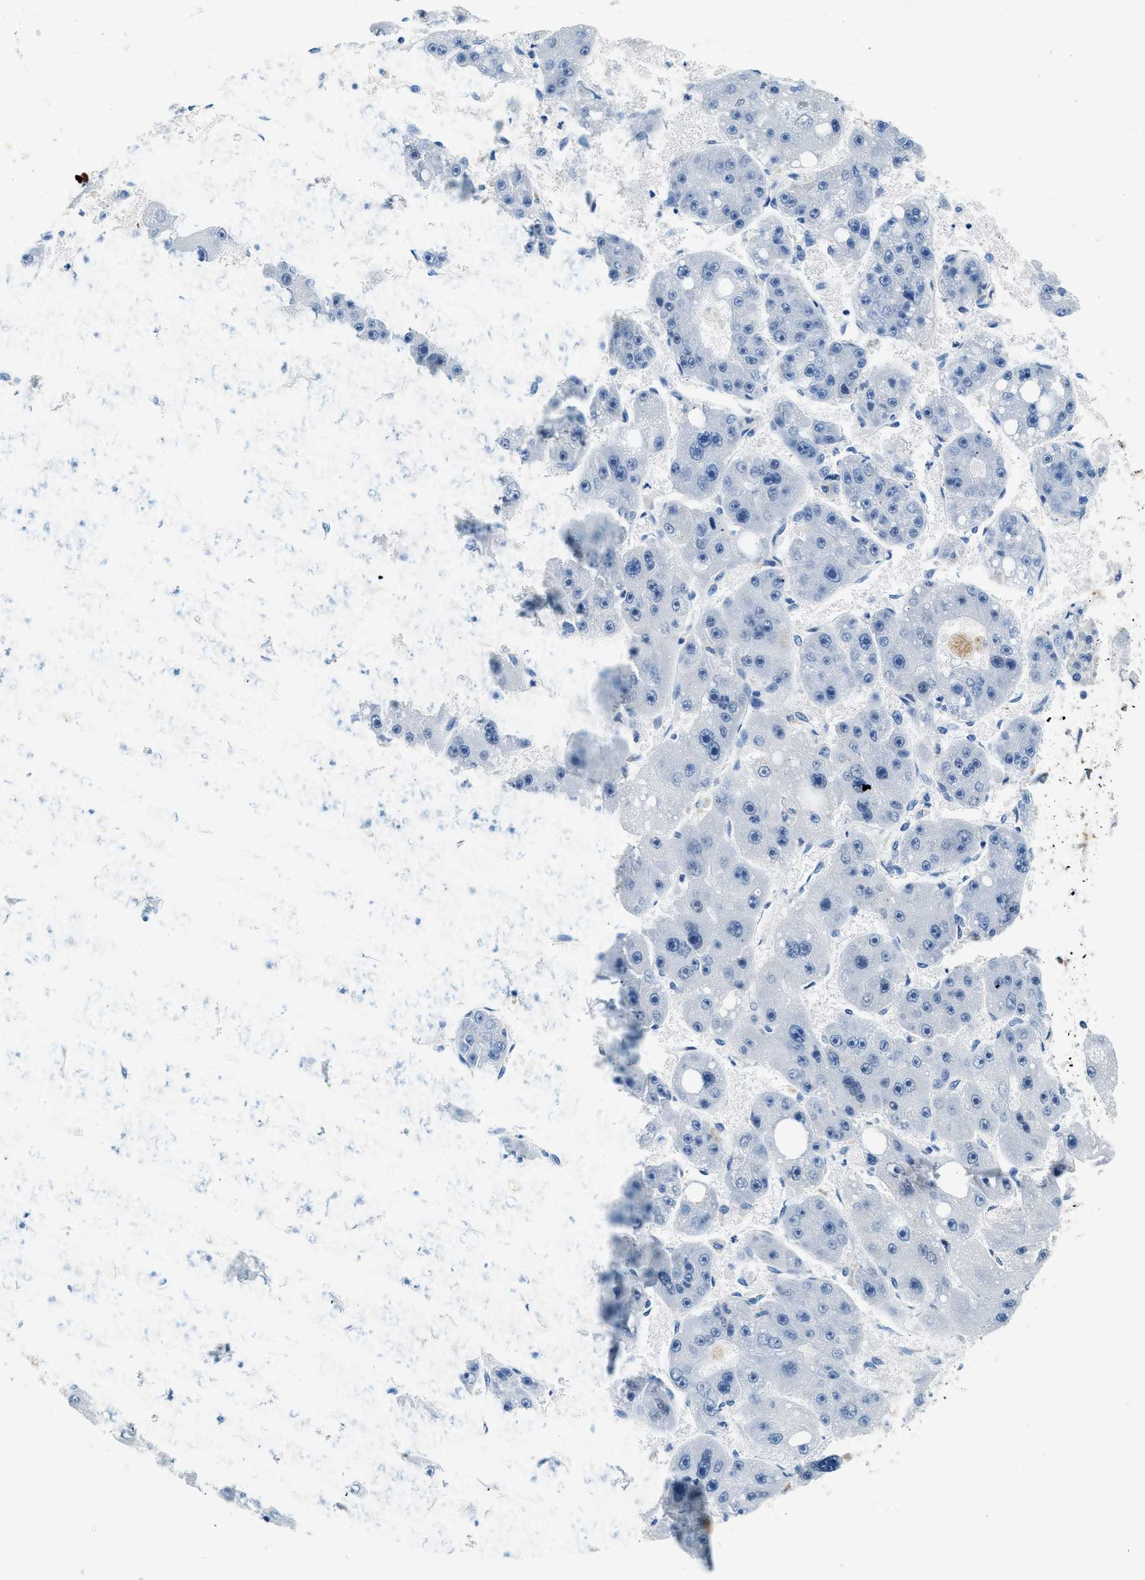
{"staining": {"intensity": "negative", "quantity": "none", "location": "none"}, "tissue": "liver cancer", "cell_type": "Tumor cells", "image_type": "cancer", "snomed": [{"axis": "morphology", "description": "Carcinoma, Hepatocellular, NOS"}, {"axis": "topography", "description": "Liver"}], "caption": "This is an immunohistochemistry photomicrograph of liver hepatocellular carcinoma. There is no staining in tumor cells.", "gene": "CLDN18", "patient": {"sex": "female", "age": 61}}